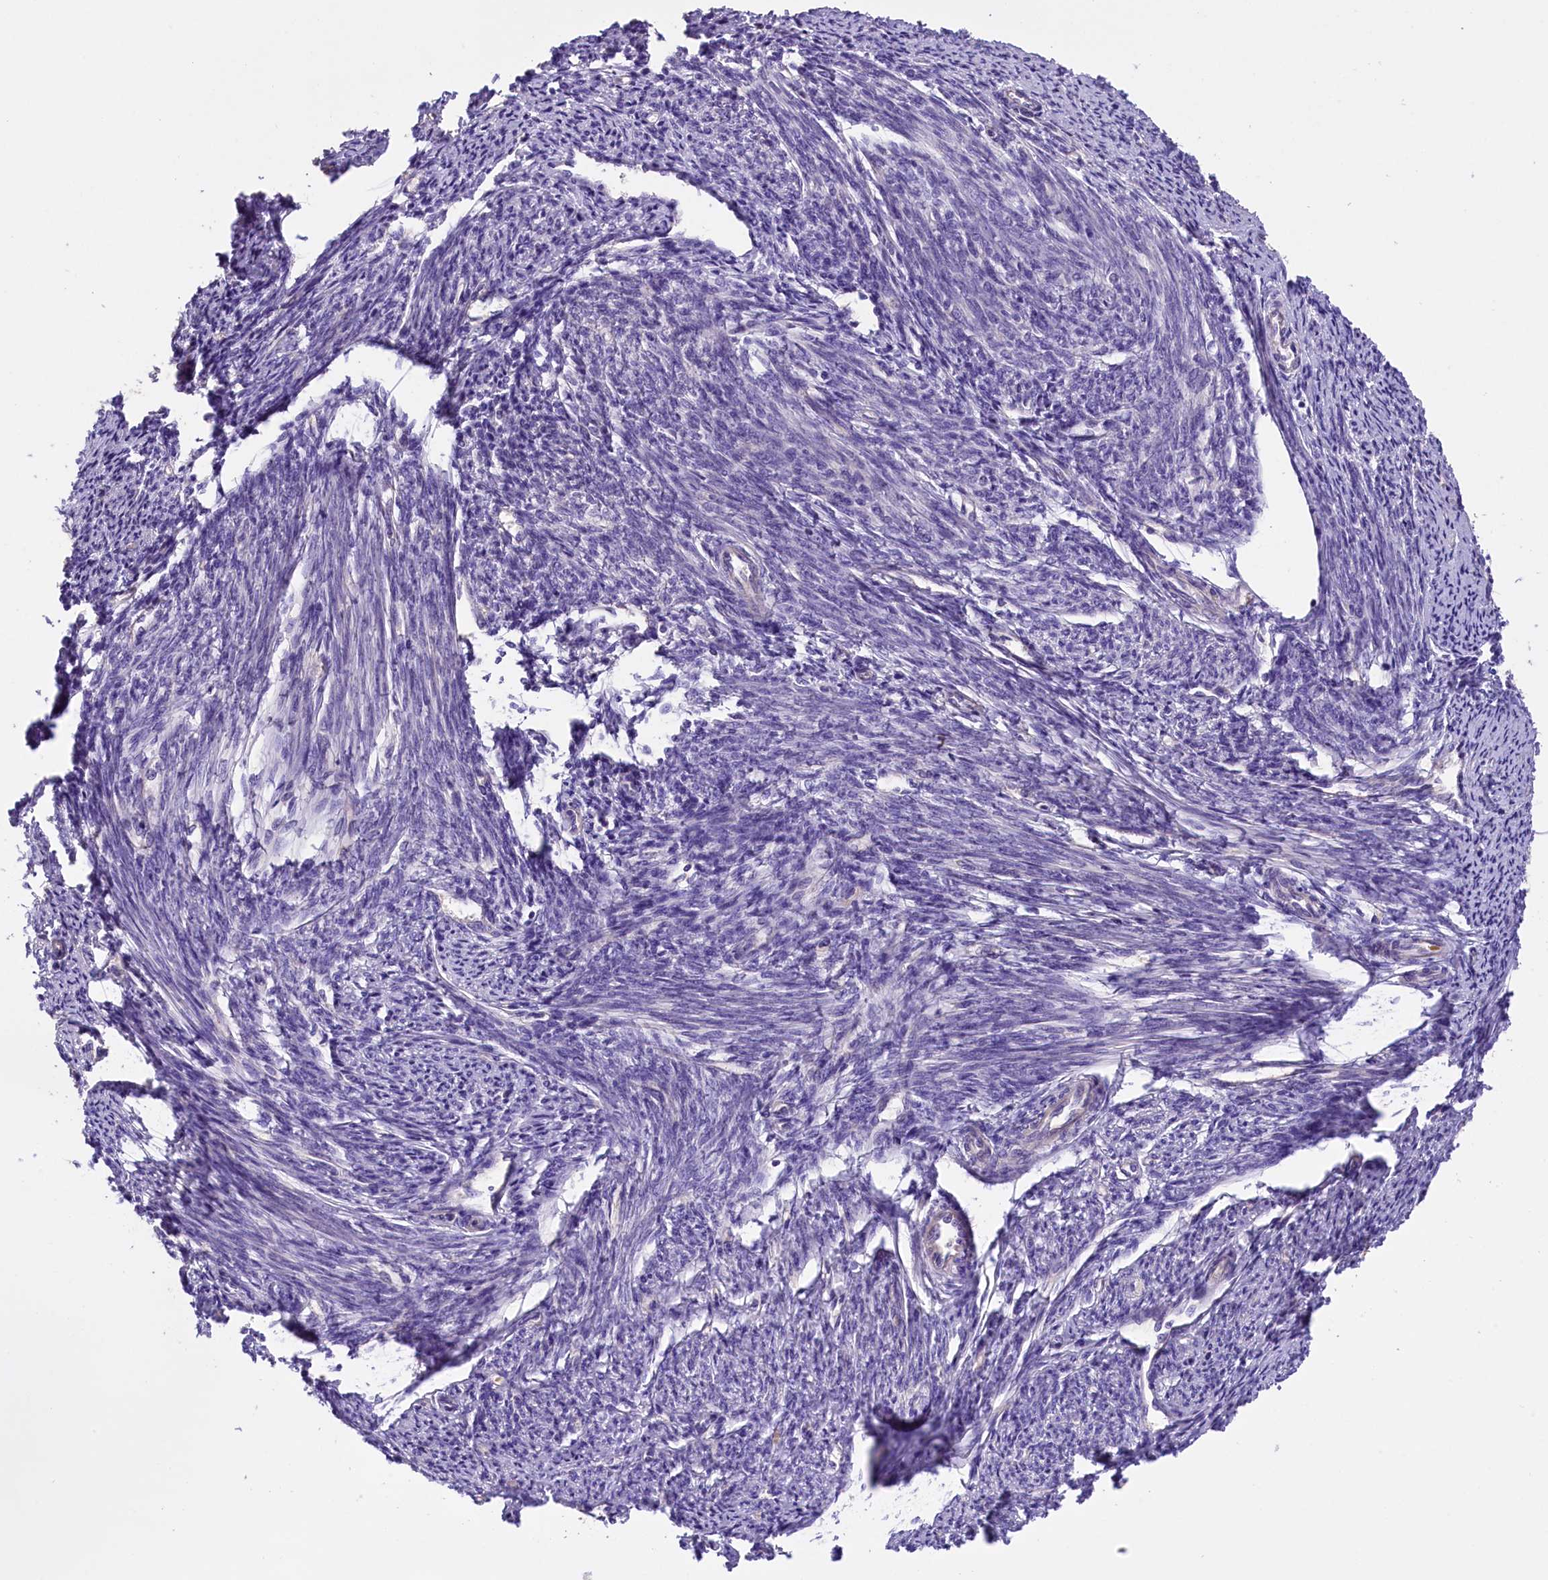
{"staining": {"intensity": "negative", "quantity": "none", "location": "none"}, "tissue": "smooth muscle", "cell_type": "Smooth muscle cells", "image_type": "normal", "snomed": [{"axis": "morphology", "description": "Normal tissue, NOS"}, {"axis": "topography", "description": "Smooth muscle"}, {"axis": "topography", "description": "Uterus"}], "caption": "The photomicrograph shows no significant staining in smooth muscle cells of smooth muscle. (Brightfield microscopy of DAB immunohistochemistry at high magnification).", "gene": "CCDC32", "patient": {"sex": "female", "age": 59}}